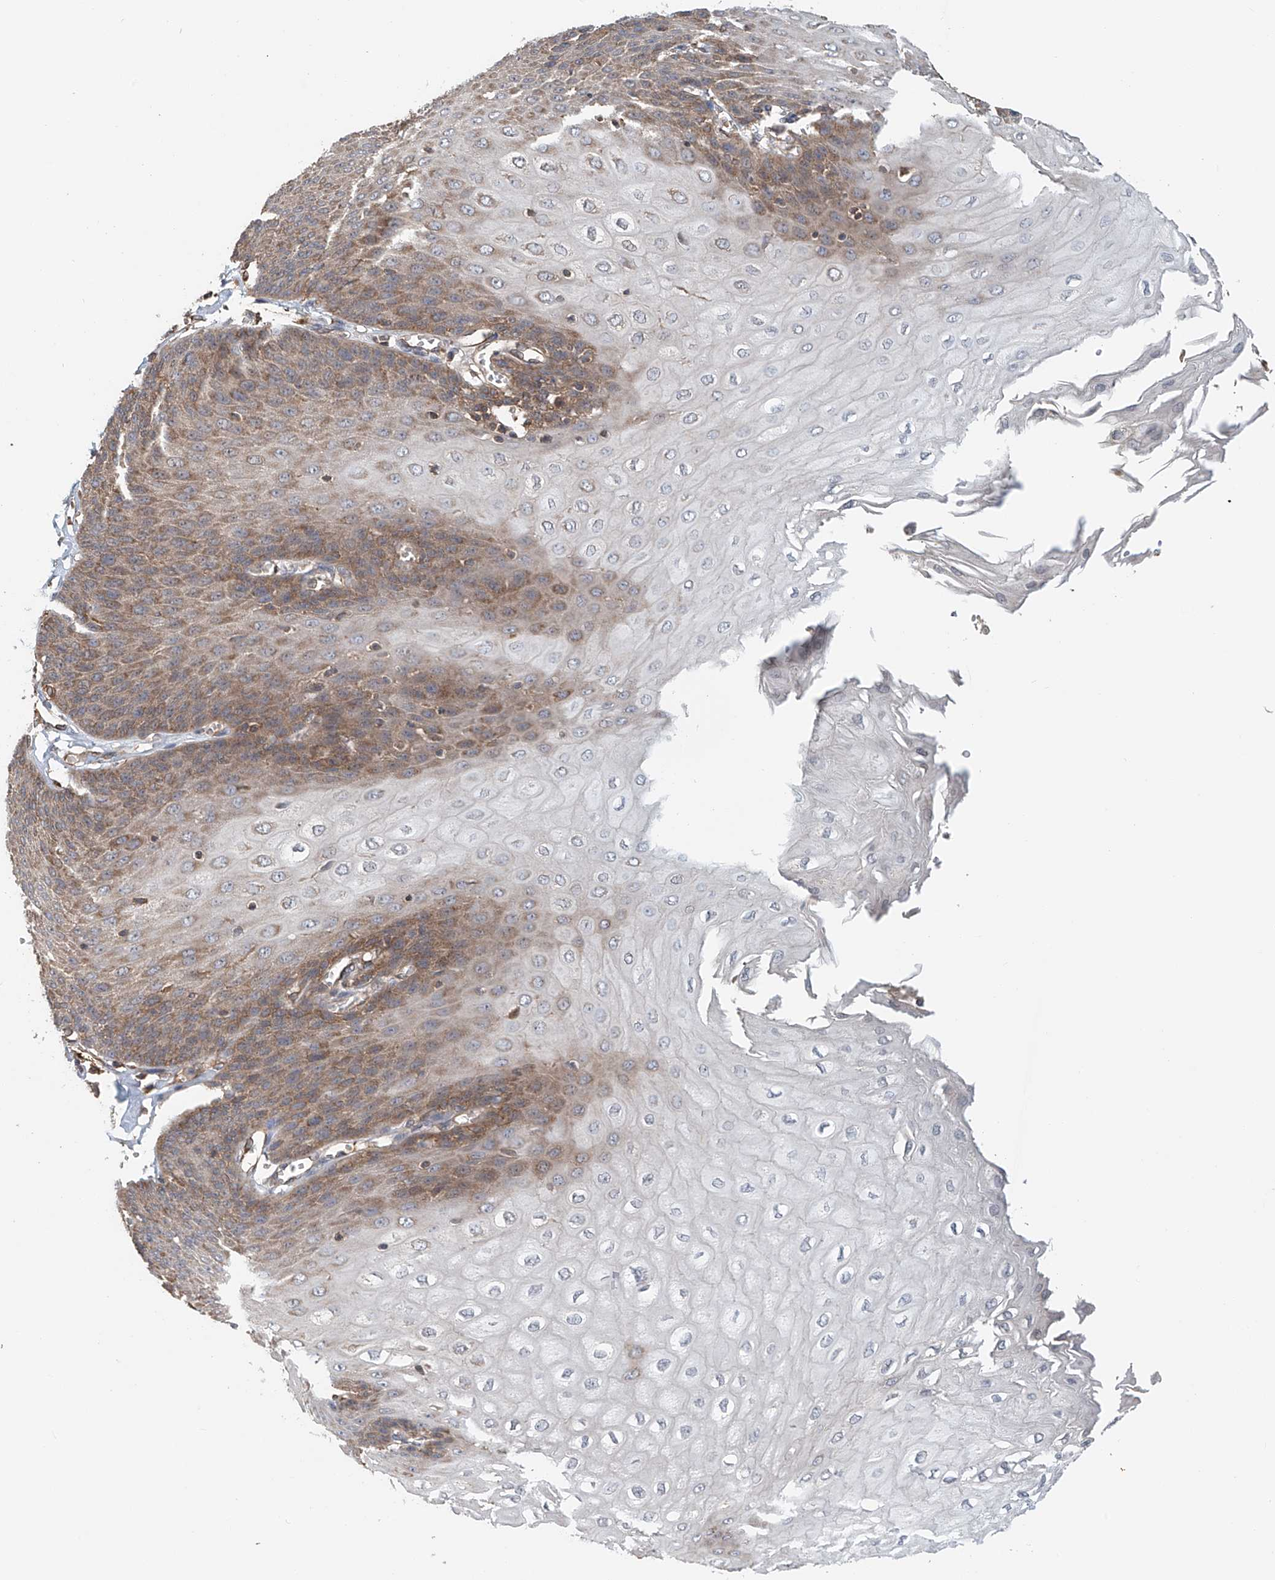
{"staining": {"intensity": "moderate", "quantity": "<25%", "location": "cytoplasmic/membranous"}, "tissue": "esophagus", "cell_type": "Squamous epithelial cells", "image_type": "normal", "snomed": [{"axis": "morphology", "description": "Normal tissue, NOS"}, {"axis": "topography", "description": "Esophagus"}], "caption": "Immunohistochemical staining of benign esophagus reveals <25% levels of moderate cytoplasmic/membranous protein positivity in approximately <25% of squamous epithelial cells. The protein of interest is shown in brown color, while the nuclei are stained blue.", "gene": "FRYL", "patient": {"sex": "male", "age": 60}}